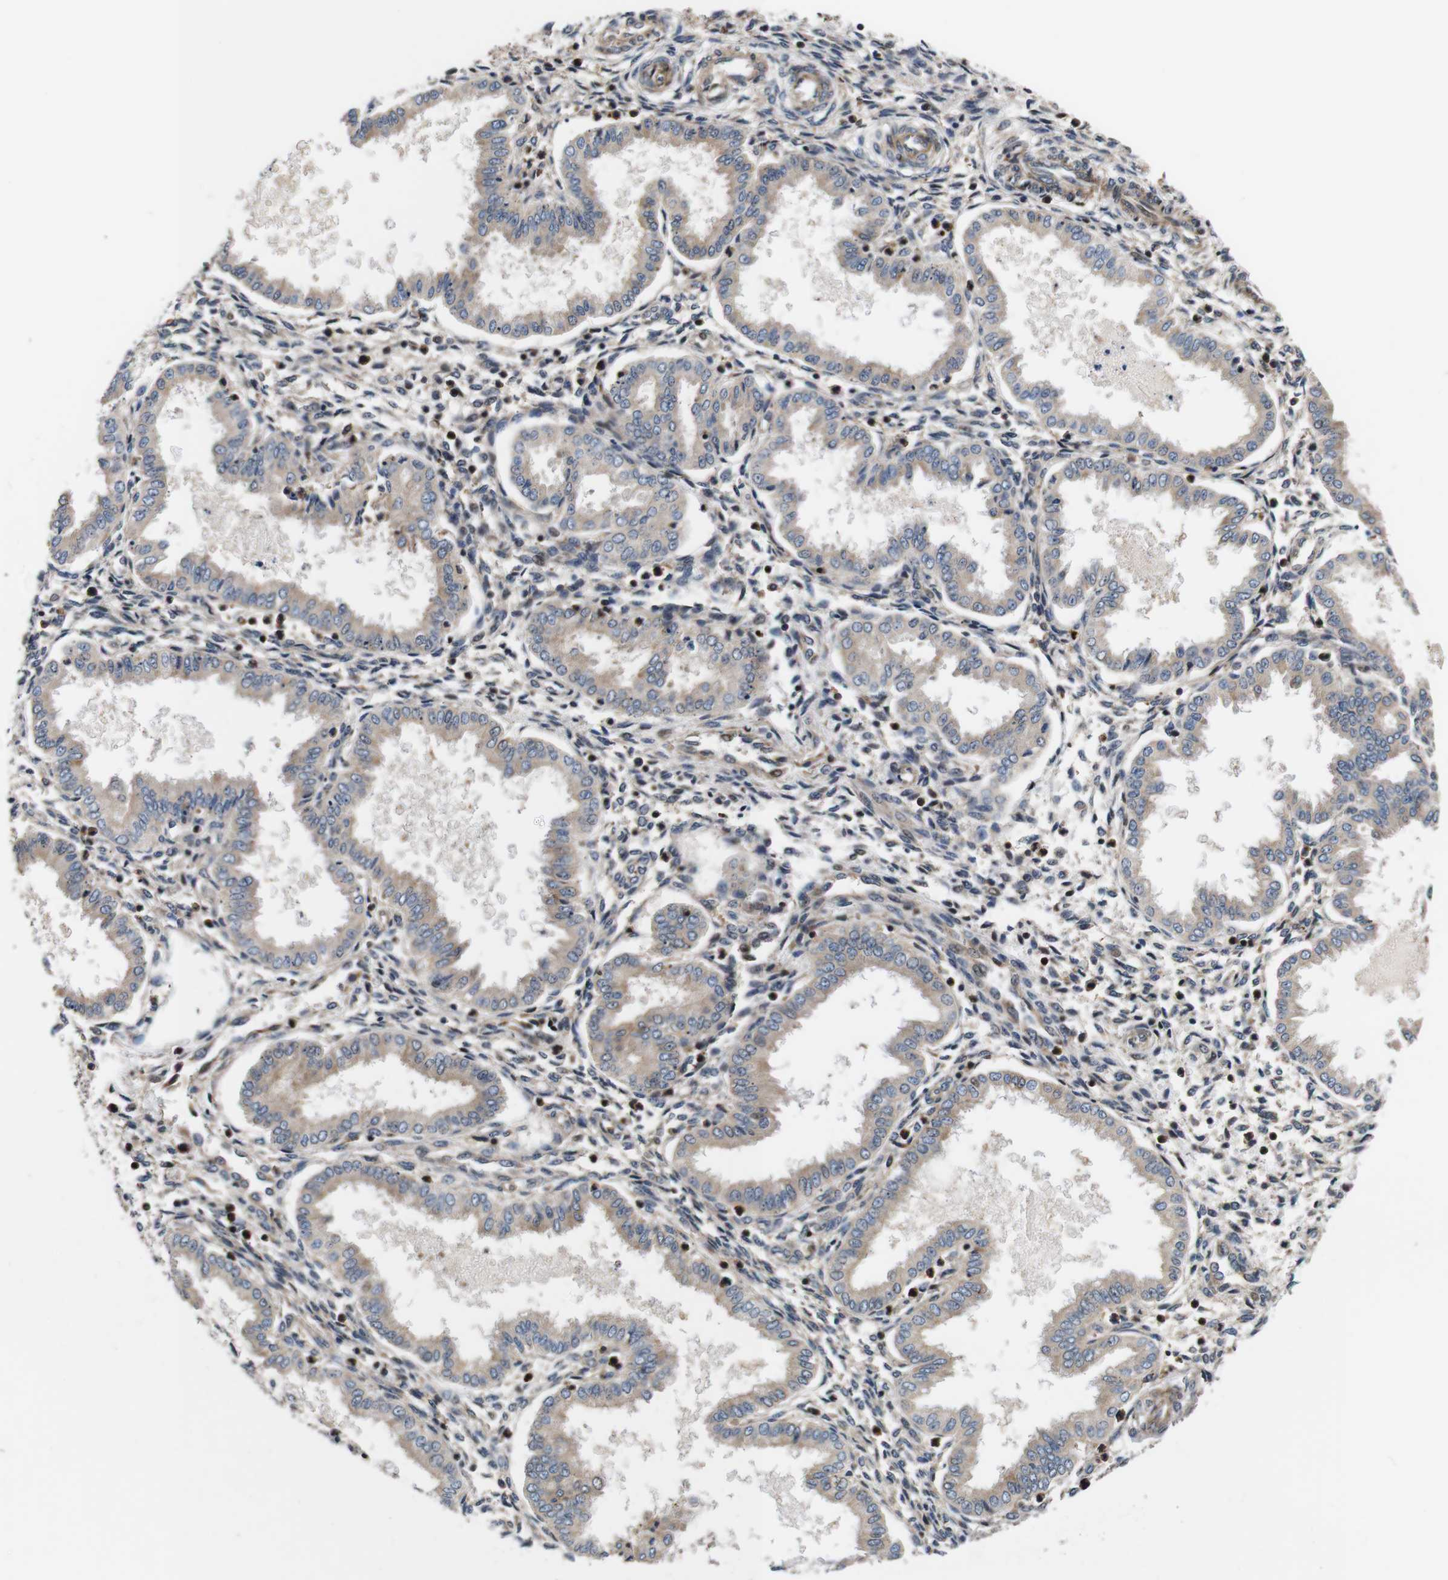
{"staining": {"intensity": "strong", "quantity": "25%-75%", "location": "nuclear"}, "tissue": "endometrium", "cell_type": "Cells in endometrial stroma", "image_type": "normal", "snomed": [{"axis": "morphology", "description": "Normal tissue, NOS"}, {"axis": "topography", "description": "Endometrium"}], "caption": "High-magnification brightfield microscopy of benign endometrium stained with DAB (3,3'-diaminobenzidine) (brown) and counterstained with hematoxylin (blue). cells in endometrial stroma exhibit strong nuclear positivity is appreciated in approximately25%-75% of cells.", "gene": "LRP4", "patient": {"sex": "female", "age": 33}}